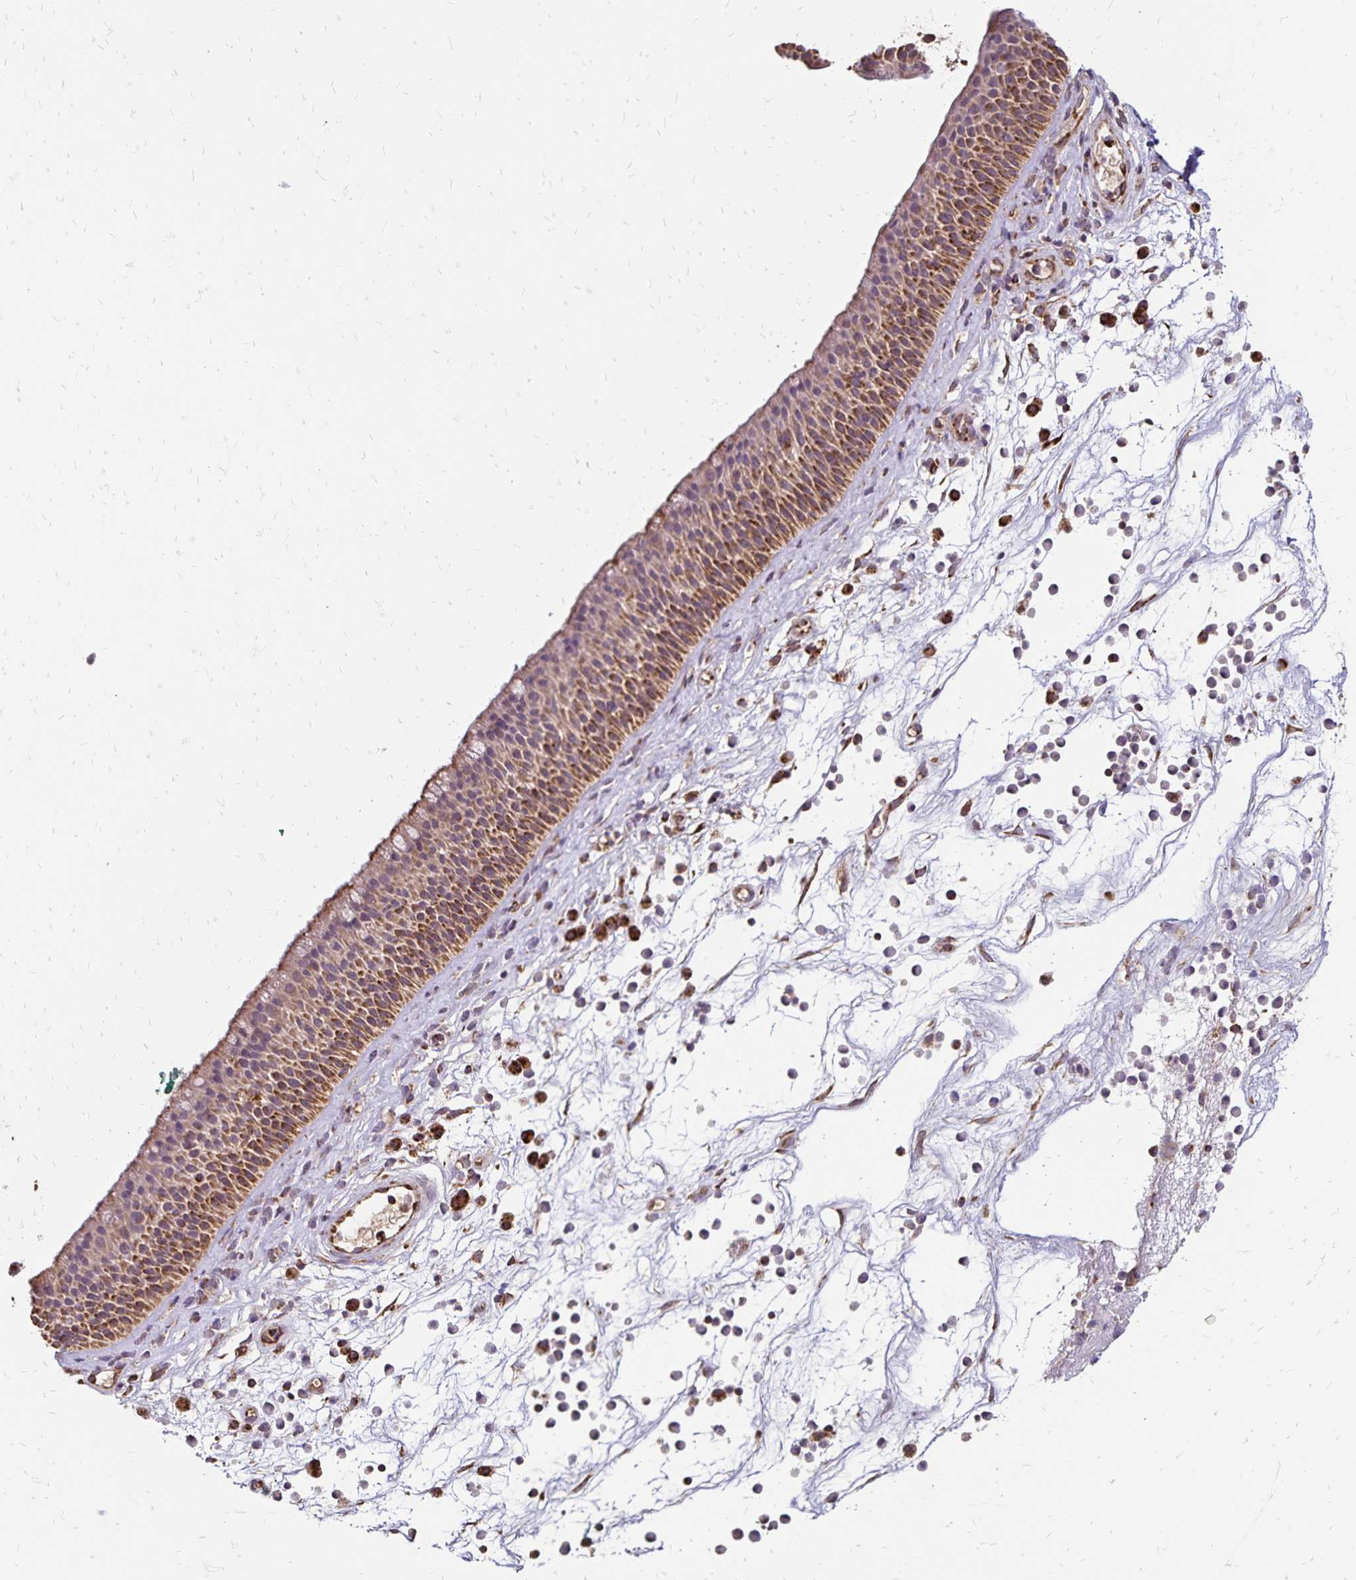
{"staining": {"intensity": "moderate", "quantity": "25%-75%", "location": "cytoplasmic/membranous"}, "tissue": "nasopharynx", "cell_type": "Respiratory epithelial cells", "image_type": "normal", "snomed": [{"axis": "morphology", "description": "Normal tissue, NOS"}, {"axis": "topography", "description": "Nasopharynx"}], "caption": "Protein staining shows moderate cytoplasmic/membranous staining in about 25%-75% of respiratory epithelial cells in benign nasopharynx. The staining was performed using DAB to visualize the protein expression in brown, while the nuclei were stained in blue with hematoxylin (Magnification: 20x).", "gene": "EMC10", "patient": {"sex": "male", "age": 56}}